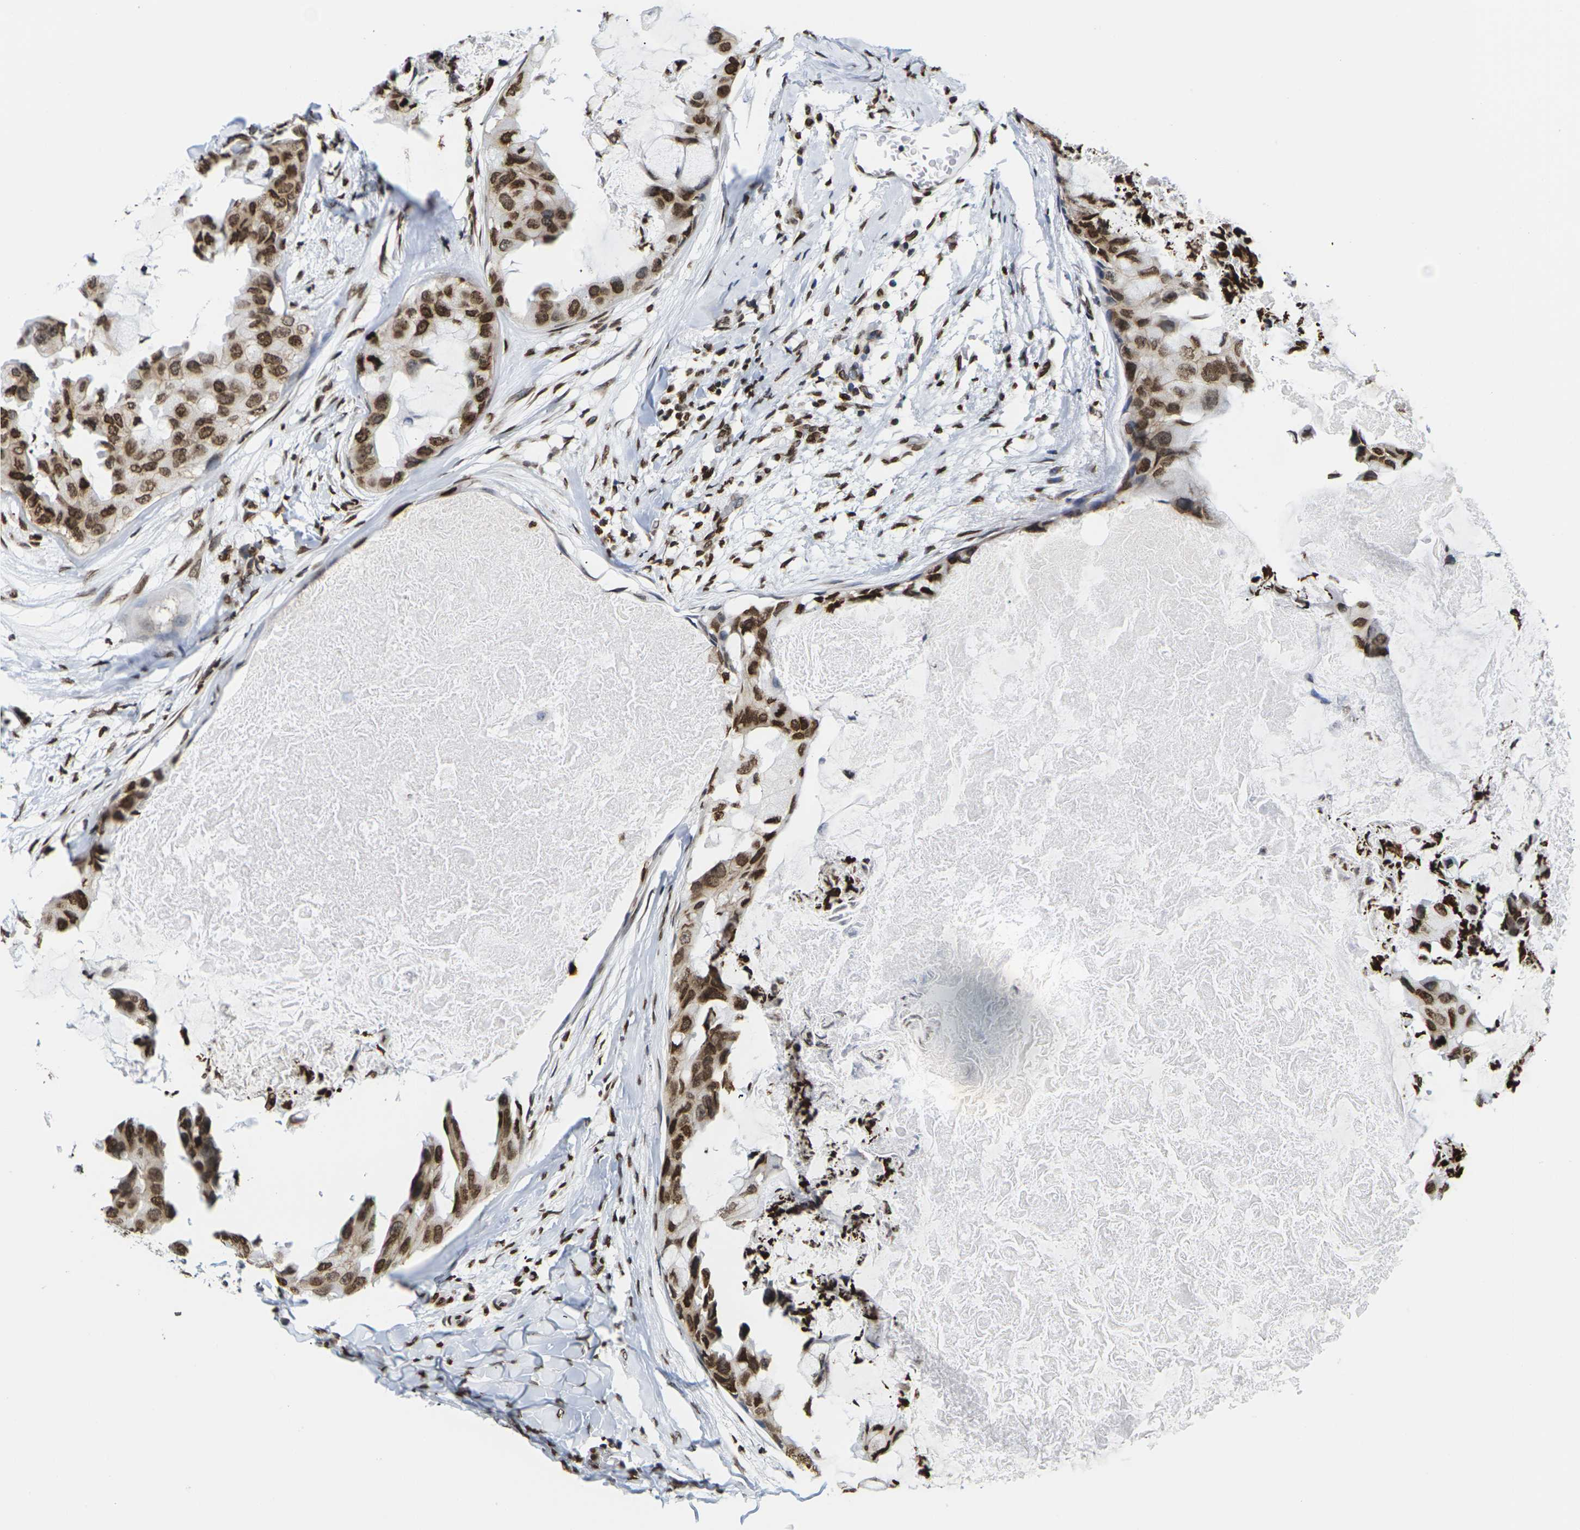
{"staining": {"intensity": "strong", "quantity": ">75%", "location": "cytoplasmic/membranous,nuclear"}, "tissue": "breast cancer", "cell_type": "Tumor cells", "image_type": "cancer", "snomed": [{"axis": "morphology", "description": "Duct carcinoma"}, {"axis": "topography", "description": "Breast"}], "caption": "Strong cytoplasmic/membranous and nuclear protein expression is identified in approximately >75% of tumor cells in breast infiltrating ductal carcinoma.", "gene": "H2AC21", "patient": {"sex": "female", "age": 40}}